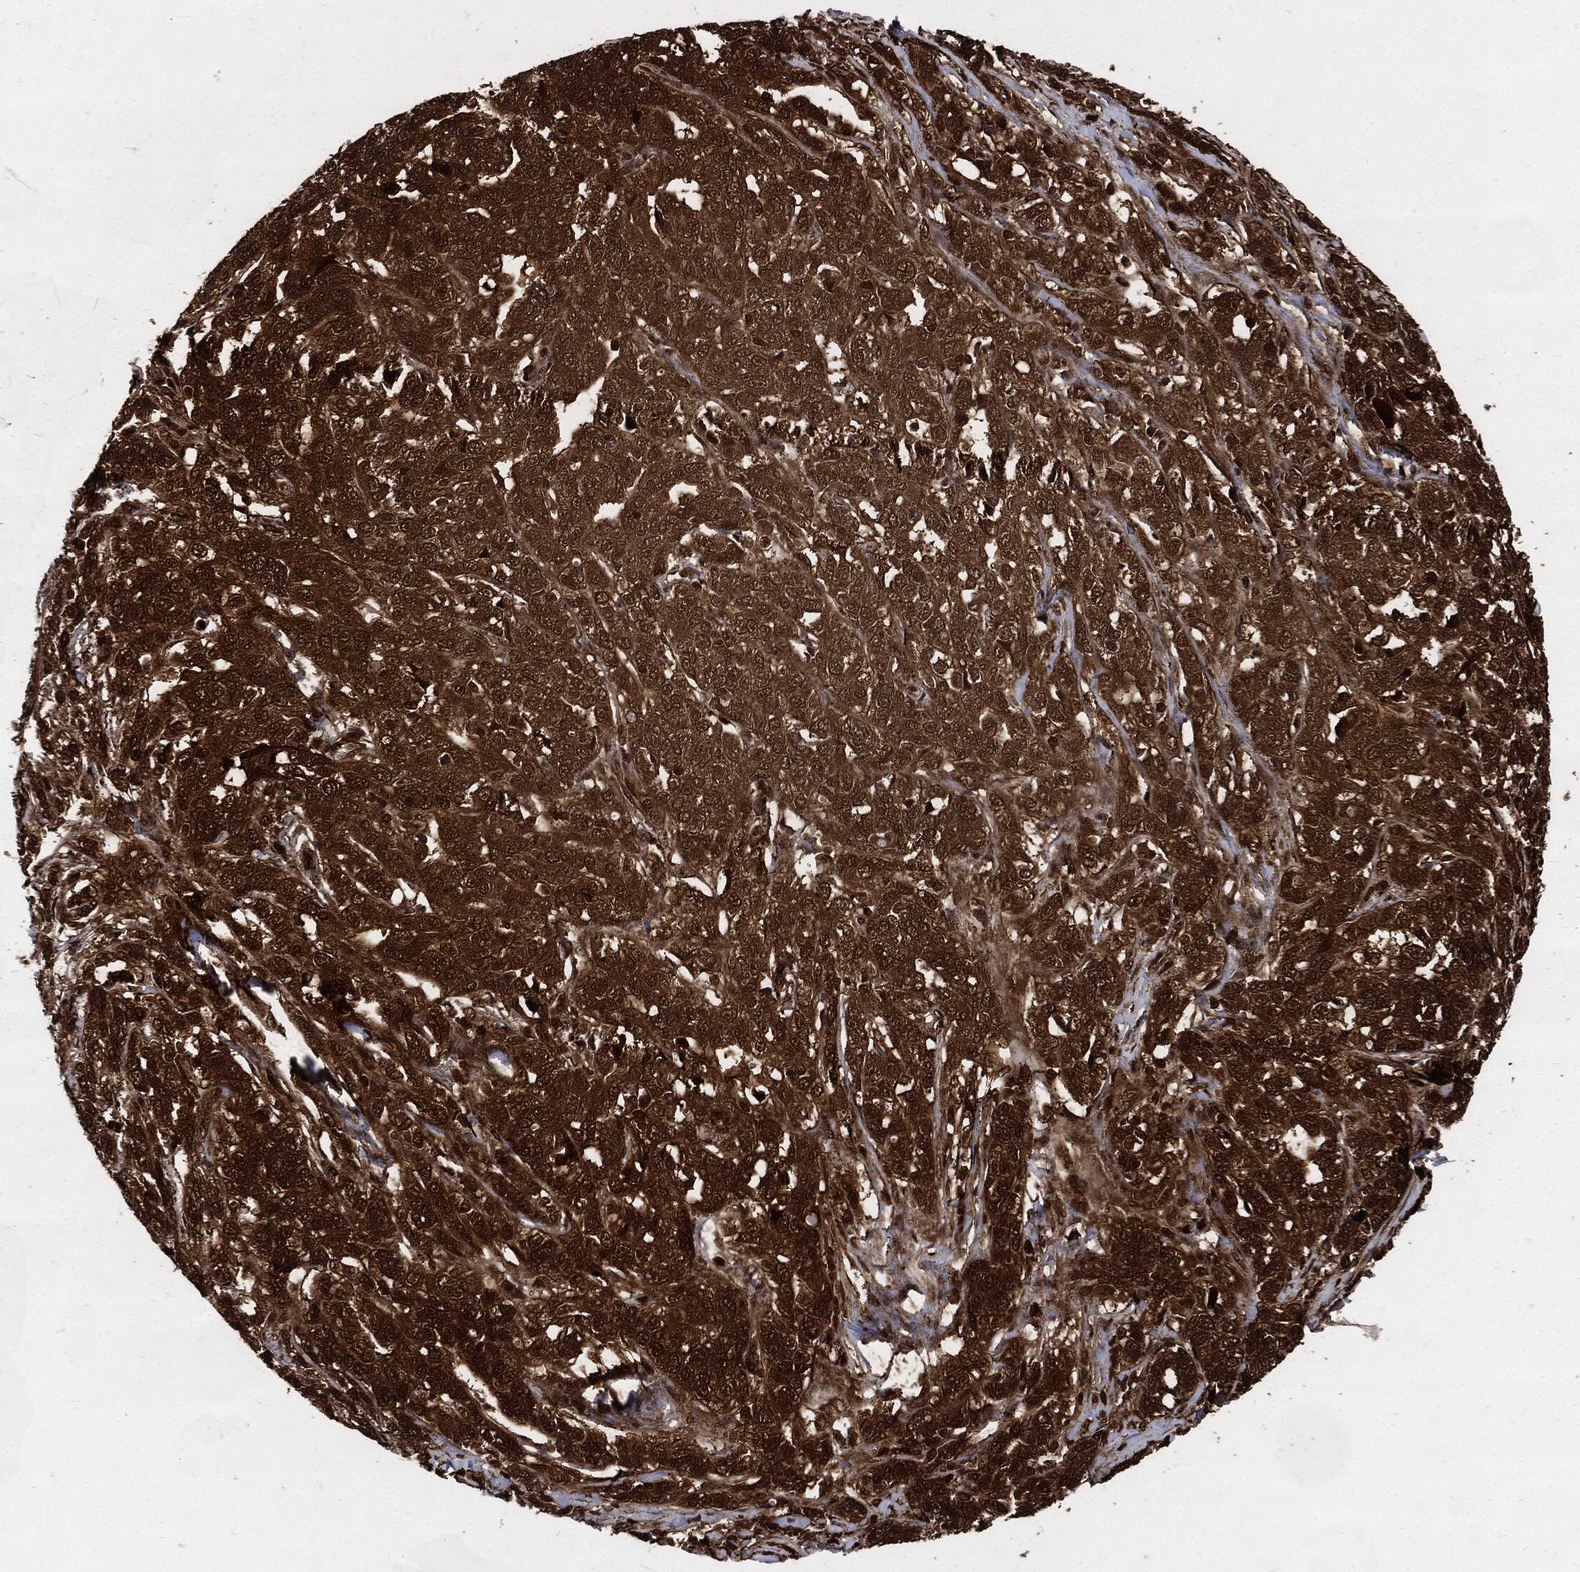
{"staining": {"intensity": "moderate", "quantity": ">75%", "location": "cytoplasmic/membranous"}, "tissue": "ovarian cancer", "cell_type": "Tumor cells", "image_type": "cancer", "snomed": [{"axis": "morphology", "description": "Cystadenocarcinoma, serous, NOS"}, {"axis": "topography", "description": "Ovary"}], "caption": "DAB immunohistochemical staining of human ovarian serous cystadenocarcinoma exhibits moderate cytoplasmic/membranous protein positivity in about >75% of tumor cells.", "gene": "YWHAB", "patient": {"sex": "female", "age": 71}}